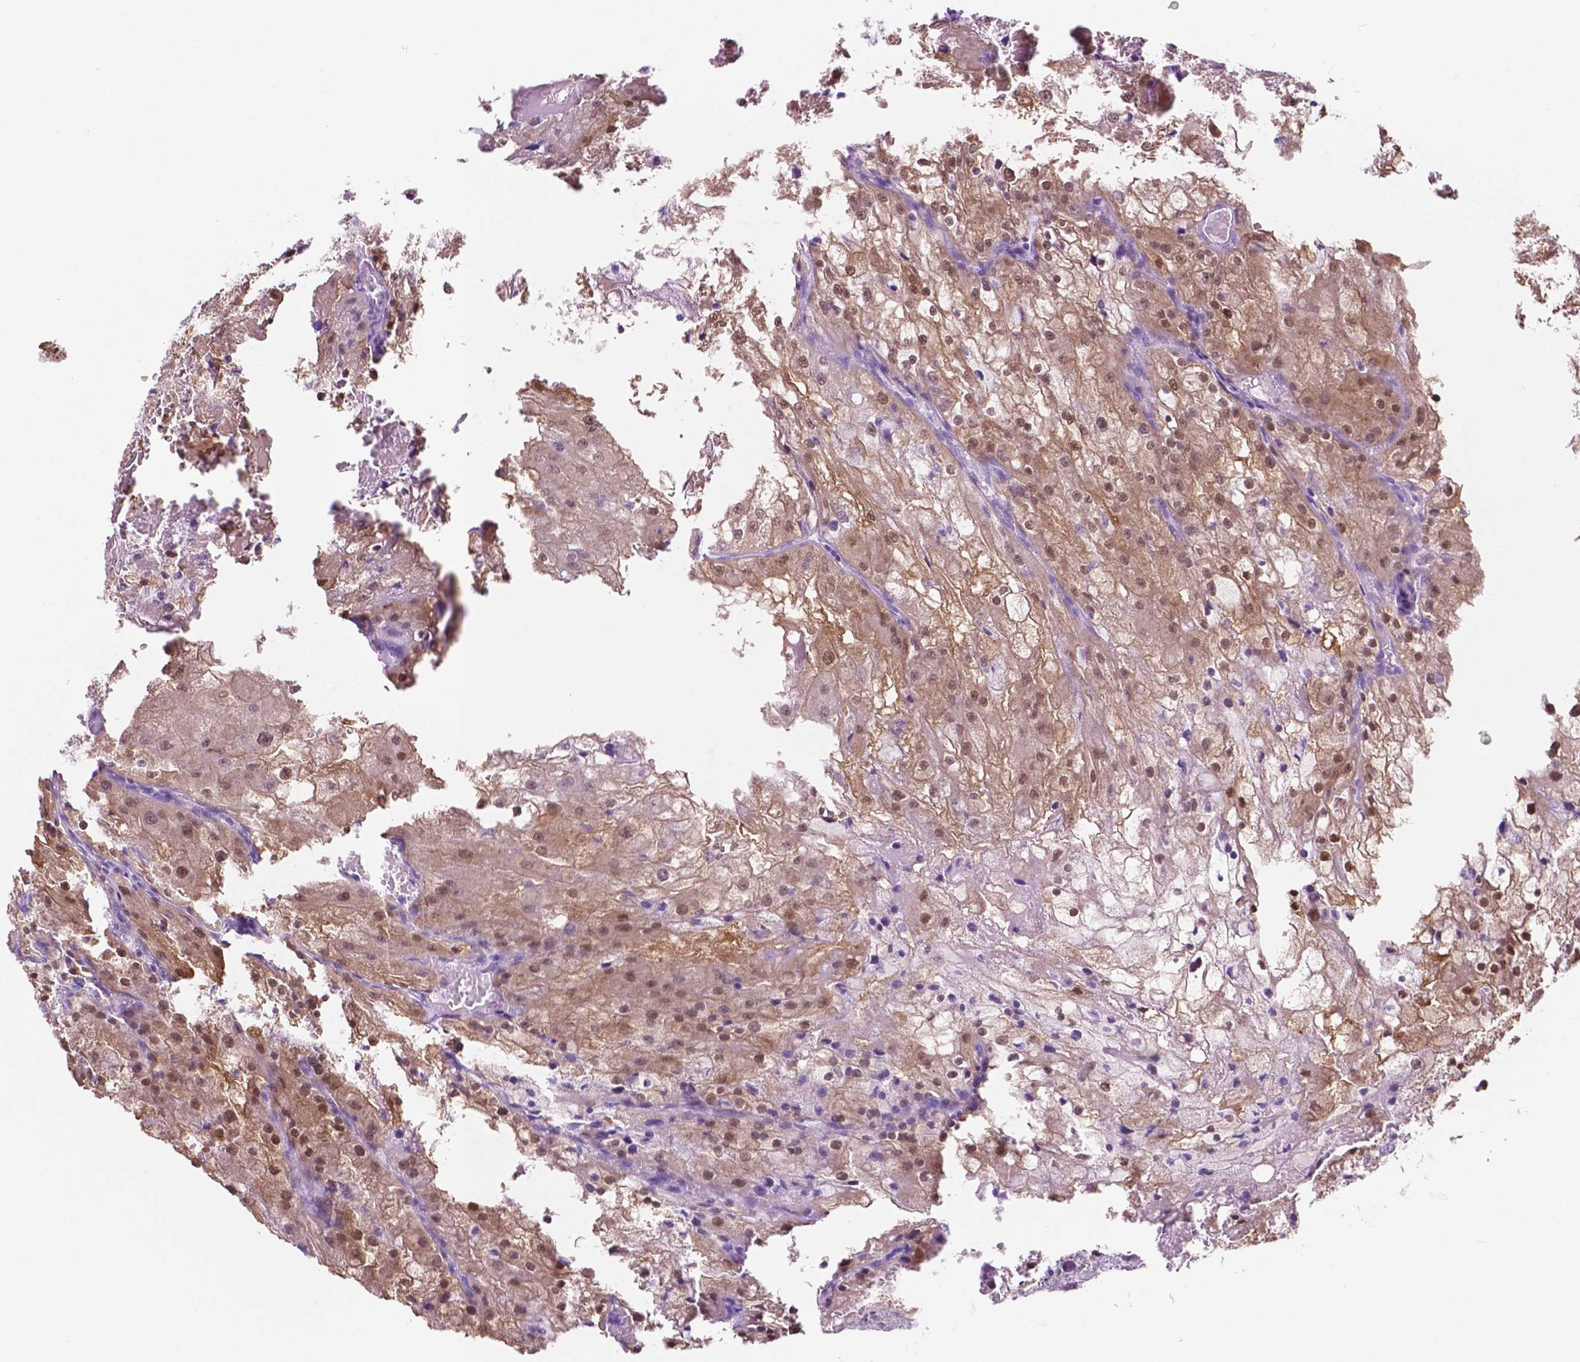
{"staining": {"intensity": "moderate", "quantity": "<25%", "location": "cytoplasmic/membranous,nuclear"}, "tissue": "renal cancer", "cell_type": "Tumor cells", "image_type": "cancer", "snomed": [{"axis": "morphology", "description": "Adenocarcinoma, NOS"}, {"axis": "topography", "description": "Kidney"}], "caption": "Adenocarcinoma (renal) was stained to show a protein in brown. There is low levels of moderate cytoplasmic/membranous and nuclear expression in approximately <25% of tumor cells.", "gene": "ACY3", "patient": {"sex": "female", "age": 74}}